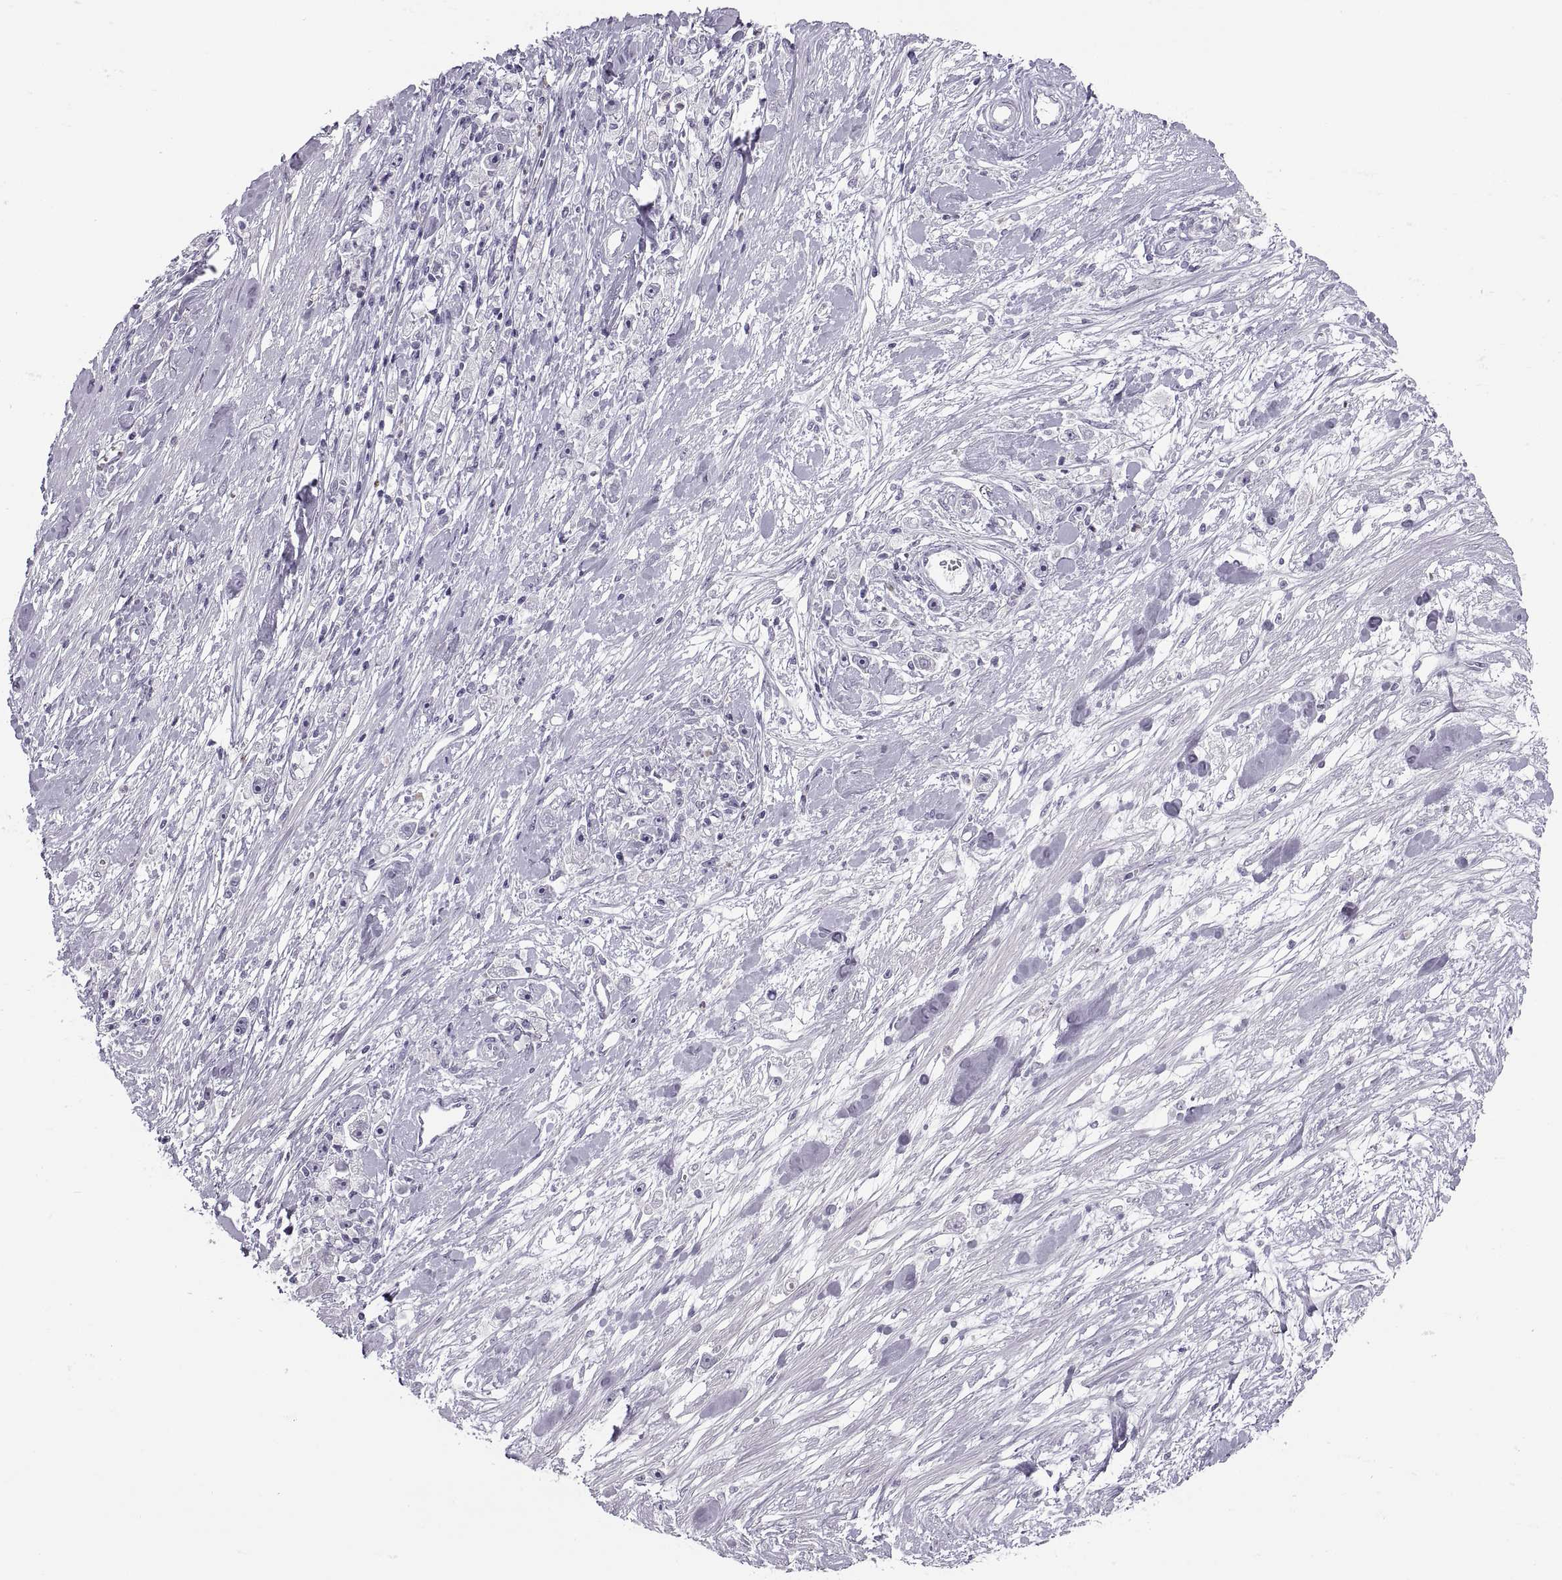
{"staining": {"intensity": "negative", "quantity": "none", "location": "none"}, "tissue": "stomach cancer", "cell_type": "Tumor cells", "image_type": "cancer", "snomed": [{"axis": "morphology", "description": "Adenocarcinoma, NOS"}, {"axis": "topography", "description": "Stomach"}], "caption": "The immunohistochemistry (IHC) micrograph has no significant staining in tumor cells of adenocarcinoma (stomach) tissue.", "gene": "C3orf22", "patient": {"sex": "female", "age": 59}}